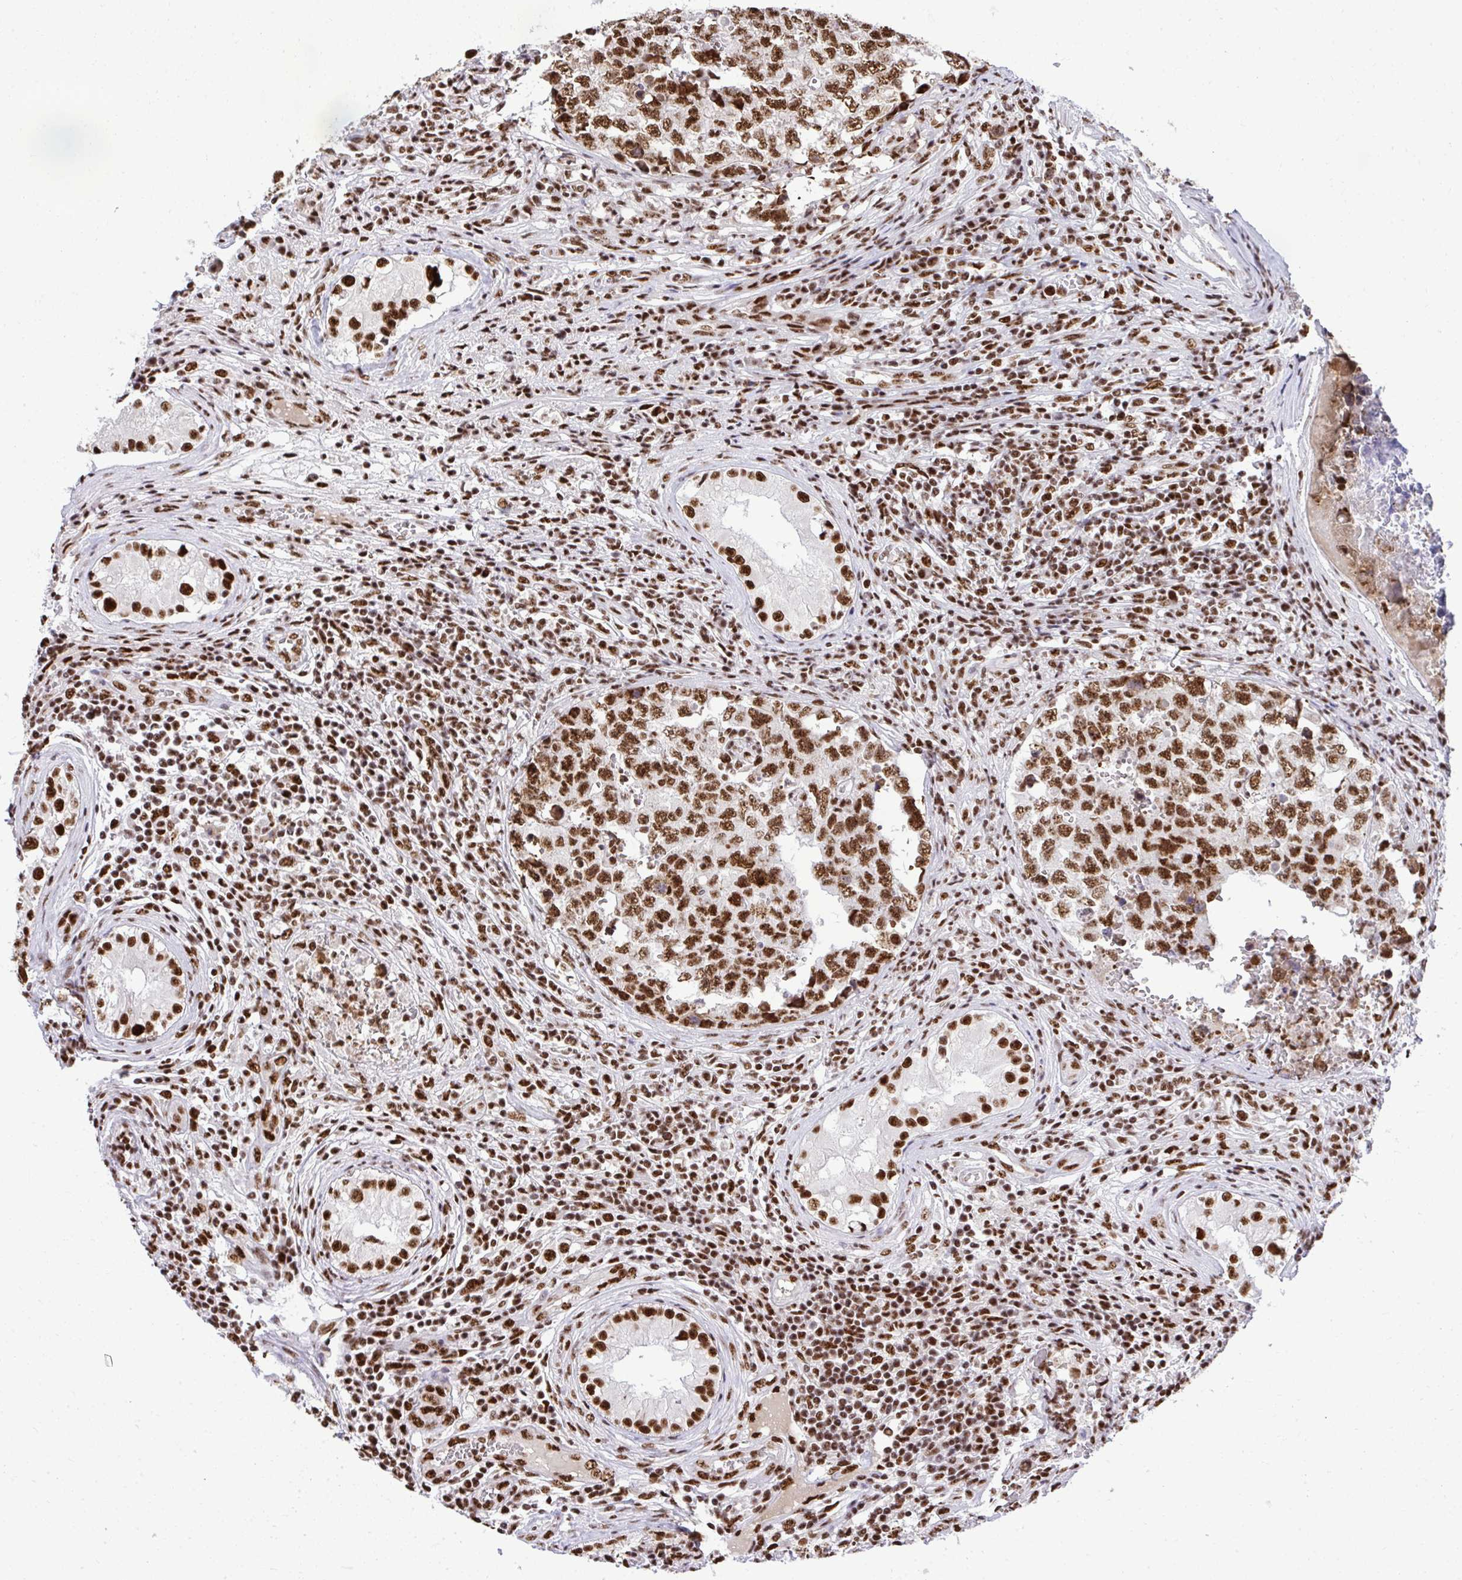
{"staining": {"intensity": "strong", "quantity": ">75%", "location": "nuclear"}, "tissue": "testis cancer", "cell_type": "Tumor cells", "image_type": "cancer", "snomed": [{"axis": "morphology", "description": "Carcinoma, Embryonal, NOS"}, {"axis": "topography", "description": "Testis"}], "caption": "Immunohistochemistry staining of testis embryonal carcinoma, which displays high levels of strong nuclear expression in about >75% of tumor cells indicating strong nuclear protein staining. The staining was performed using DAB (brown) for protein detection and nuclei were counterstained in hematoxylin (blue).", "gene": "PRPF19", "patient": {"sex": "male", "age": 25}}